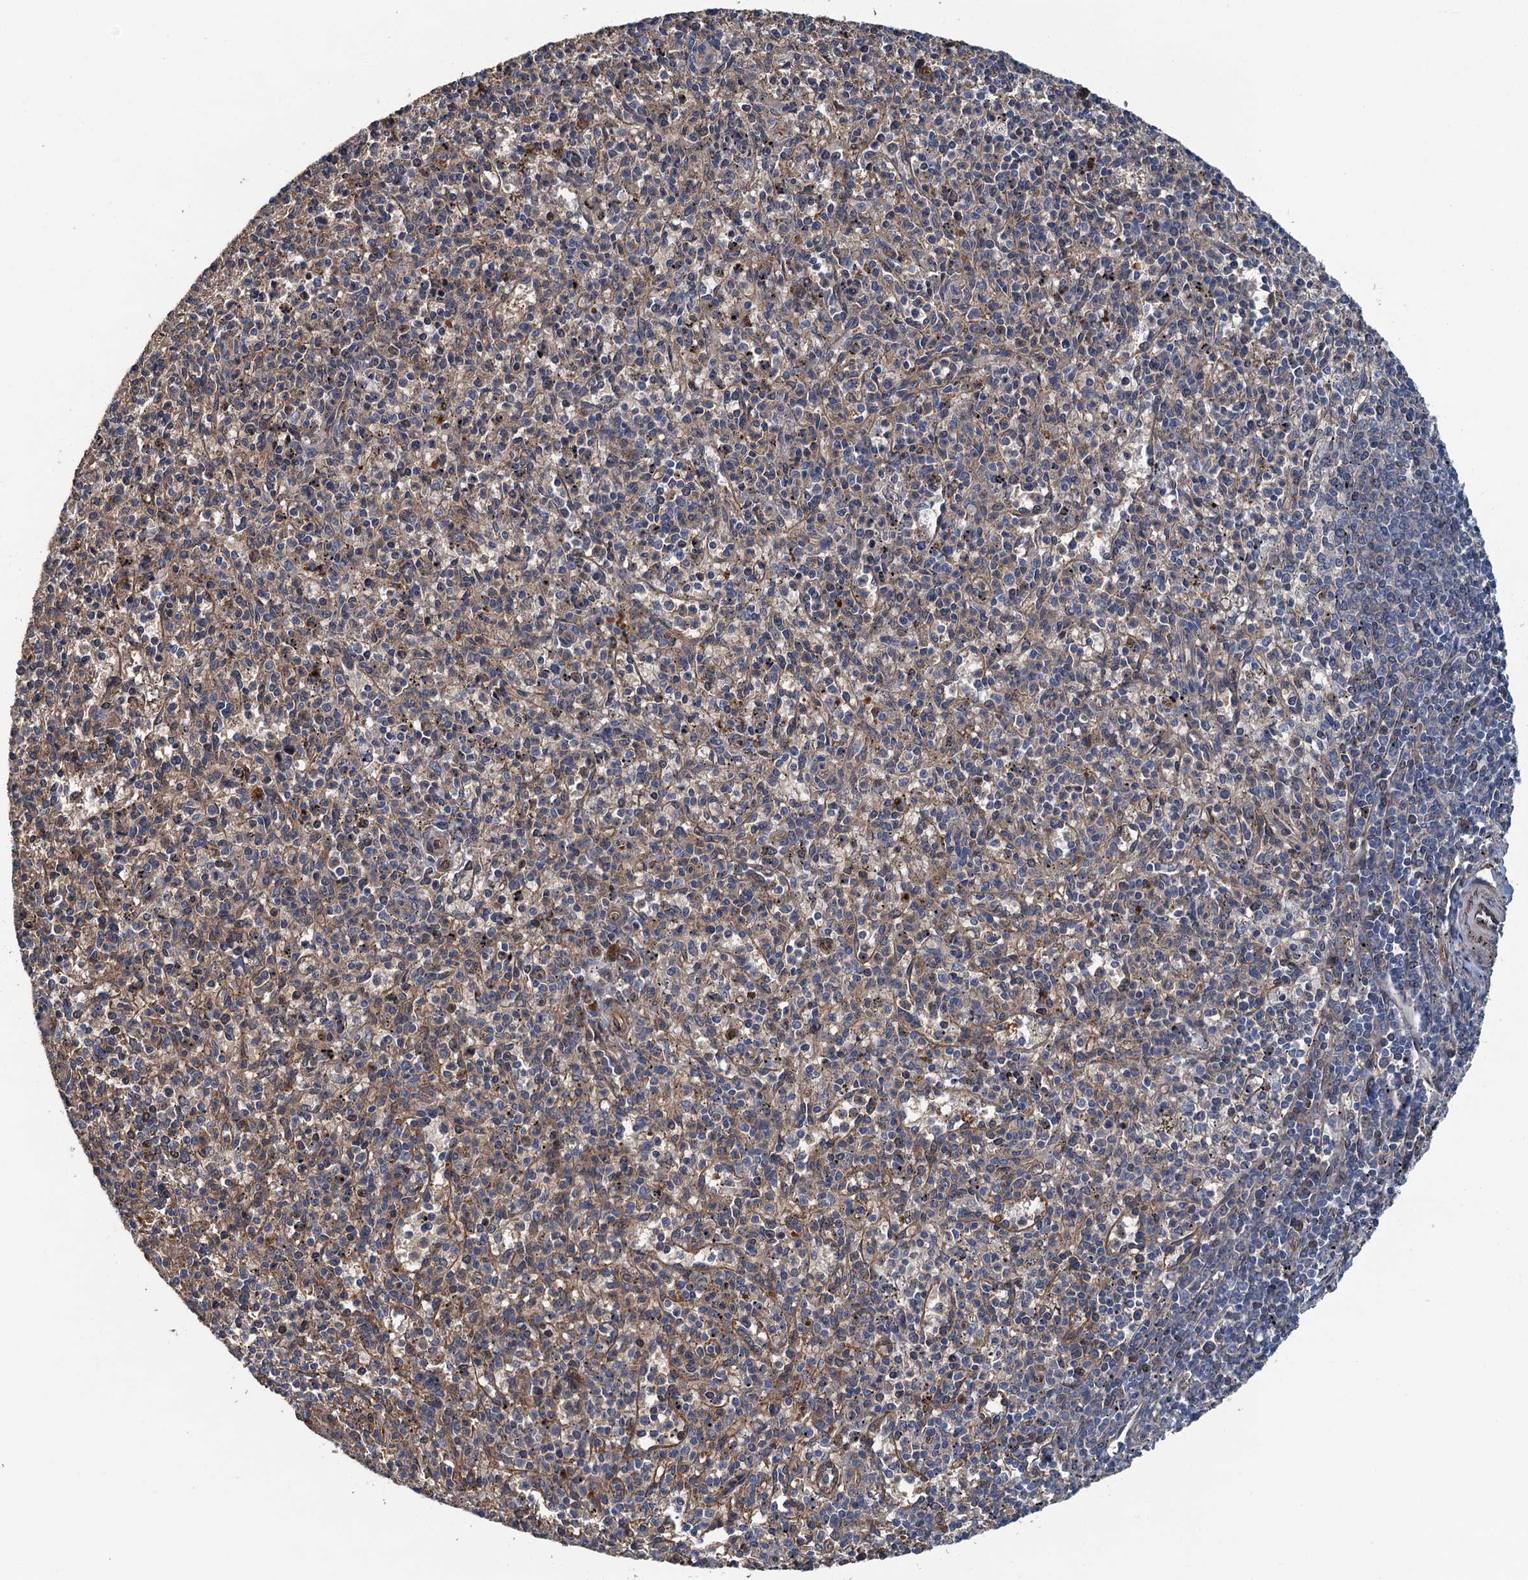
{"staining": {"intensity": "moderate", "quantity": "25%-75%", "location": "cytoplasmic/membranous"}, "tissue": "spleen", "cell_type": "Cells in red pulp", "image_type": "normal", "snomed": [{"axis": "morphology", "description": "Normal tissue, NOS"}, {"axis": "topography", "description": "Spleen"}], "caption": "Moderate cytoplasmic/membranous positivity is identified in about 25%-75% of cells in red pulp in normal spleen.", "gene": "RSAD2", "patient": {"sex": "male", "age": 72}}